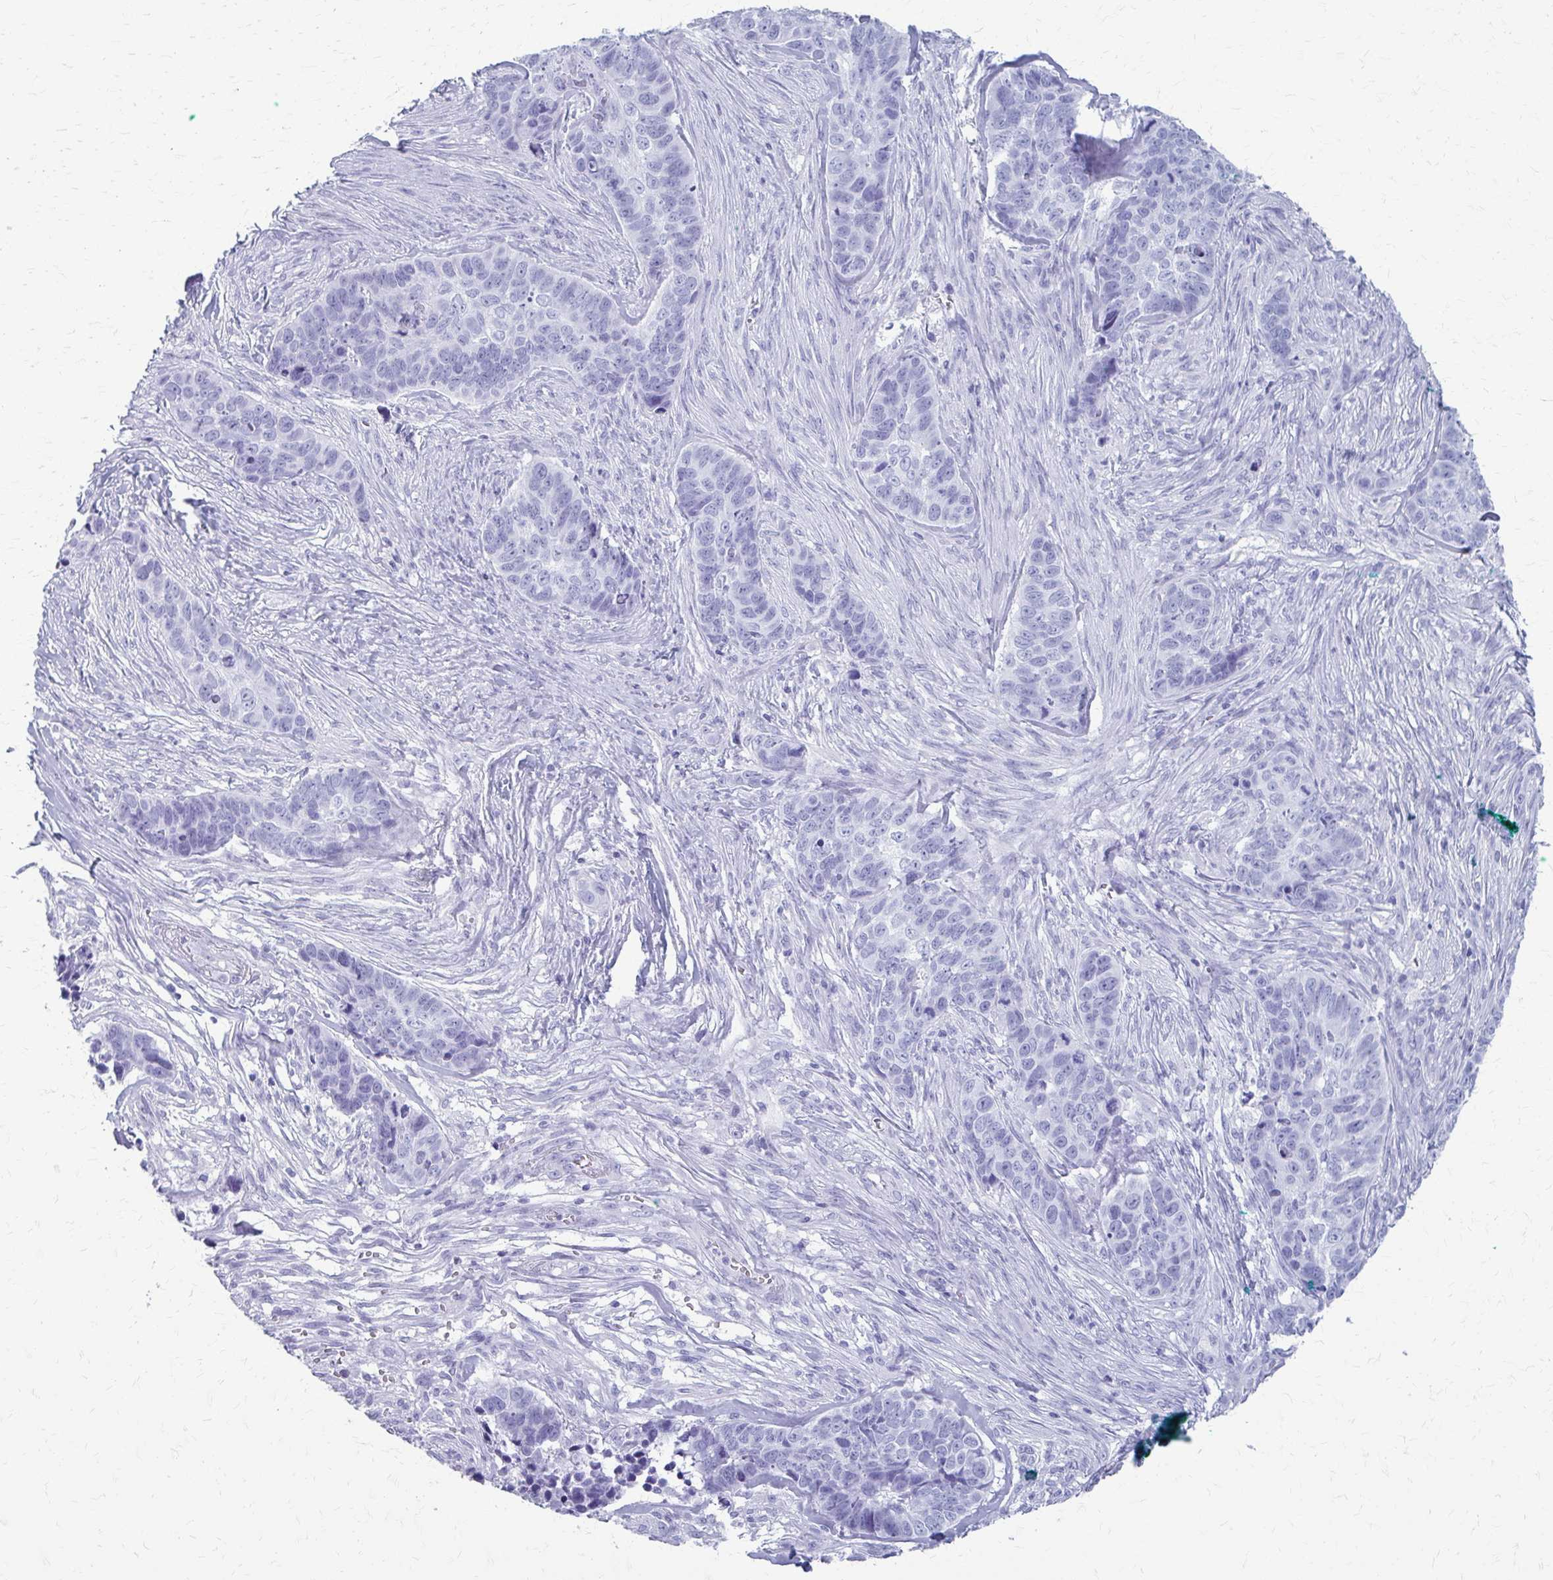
{"staining": {"intensity": "negative", "quantity": "none", "location": "none"}, "tissue": "skin cancer", "cell_type": "Tumor cells", "image_type": "cancer", "snomed": [{"axis": "morphology", "description": "Basal cell carcinoma"}, {"axis": "topography", "description": "Skin"}], "caption": "An image of skin cancer (basal cell carcinoma) stained for a protein displays no brown staining in tumor cells.", "gene": "CELF5", "patient": {"sex": "female", "age": 82}}